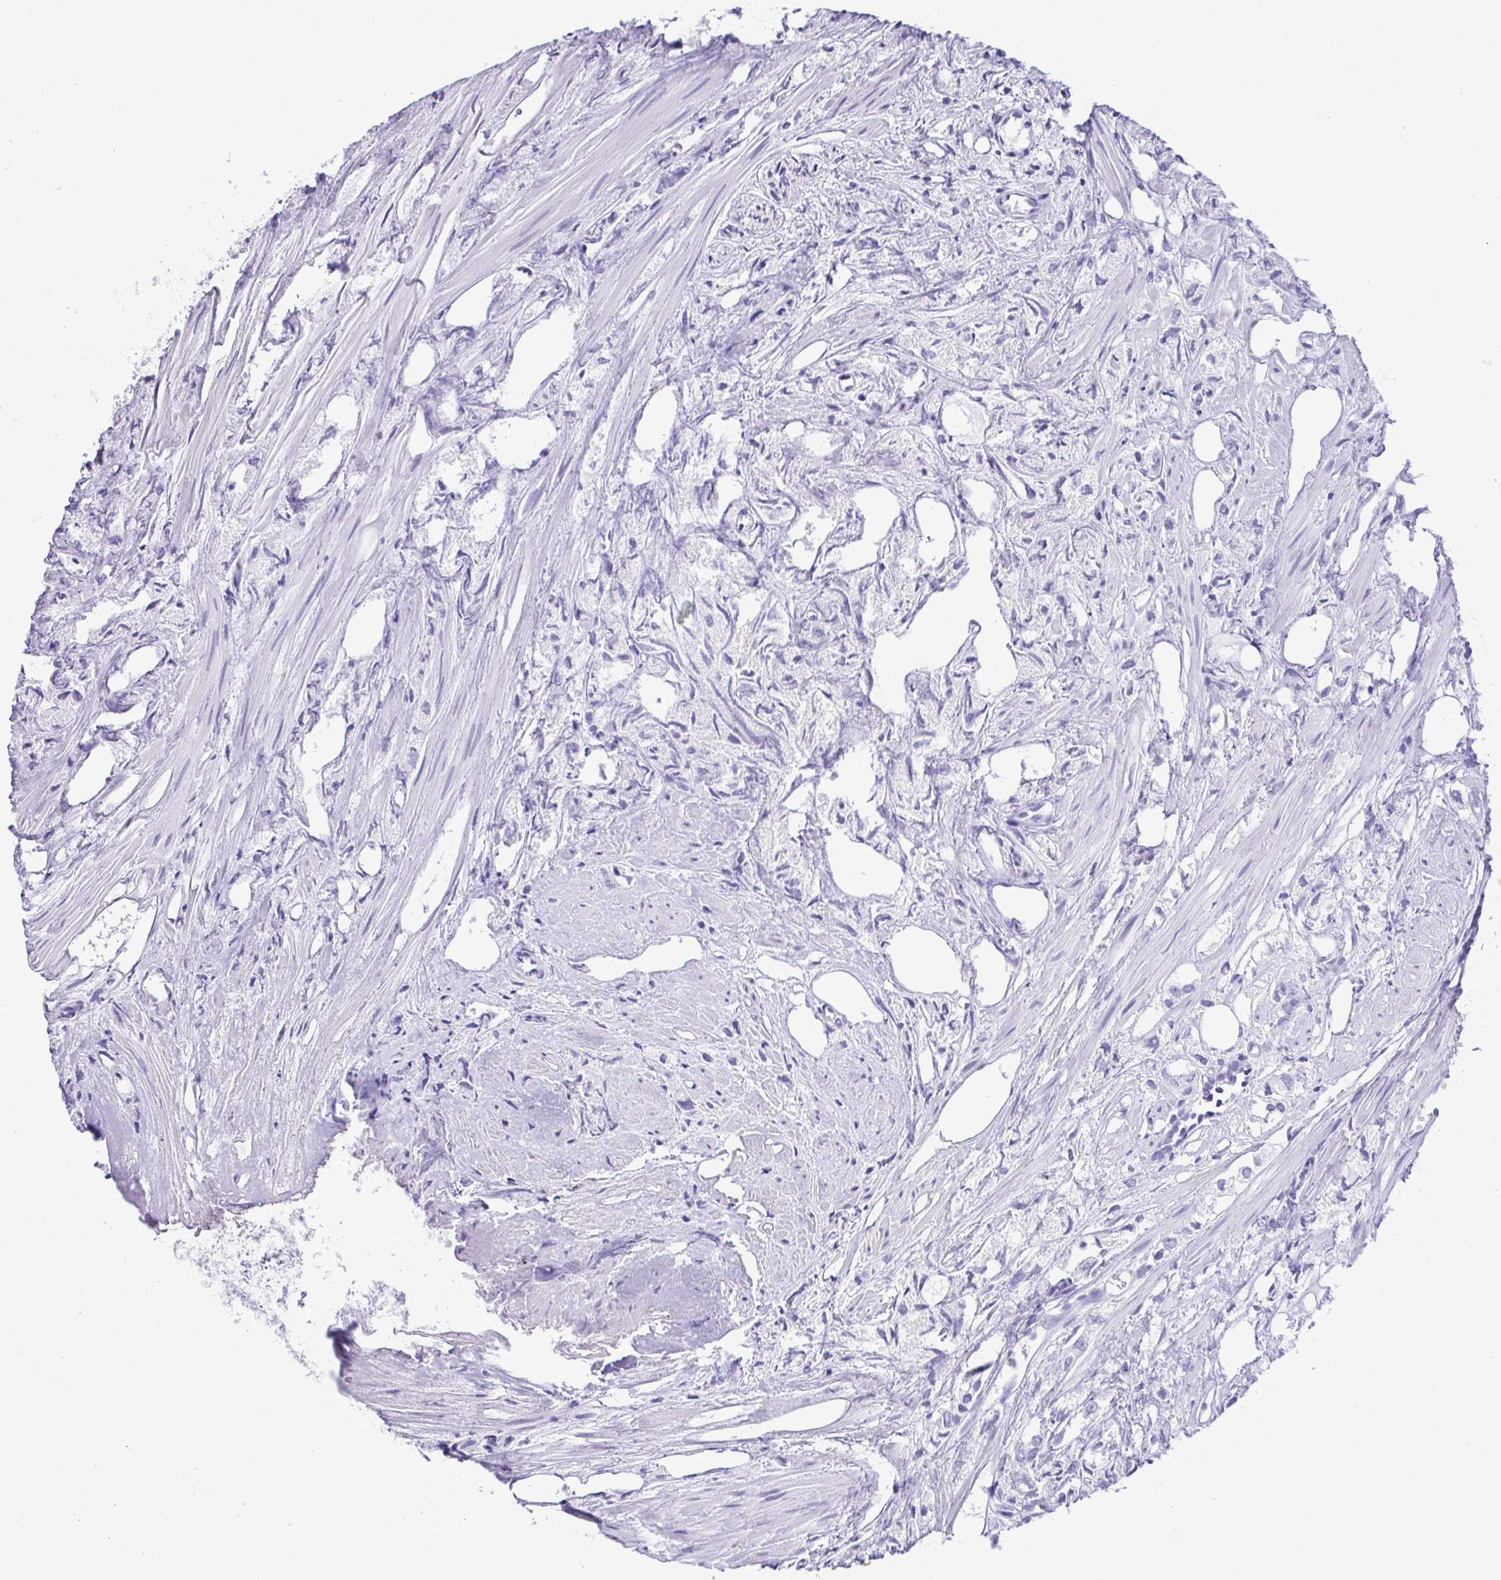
{"staining": {"intensity": "negative", "quantity": "none", "location": "none"}, "tissue": "prostate cancer", "cell_type": "Tumor cells", "image_type": "cancer", "snomed": [{"axis": "morphology", "description": "Adenocarcinoma, High grade"}, {"axis": "topography", "description": "Prostate"}], "caption": "This is an IHC image of high-grade adenocarcinoma (prostate). There is no expression in tumor cells.", "gene": "CDSN", "patient": {"sex": "male", "age": 58}}